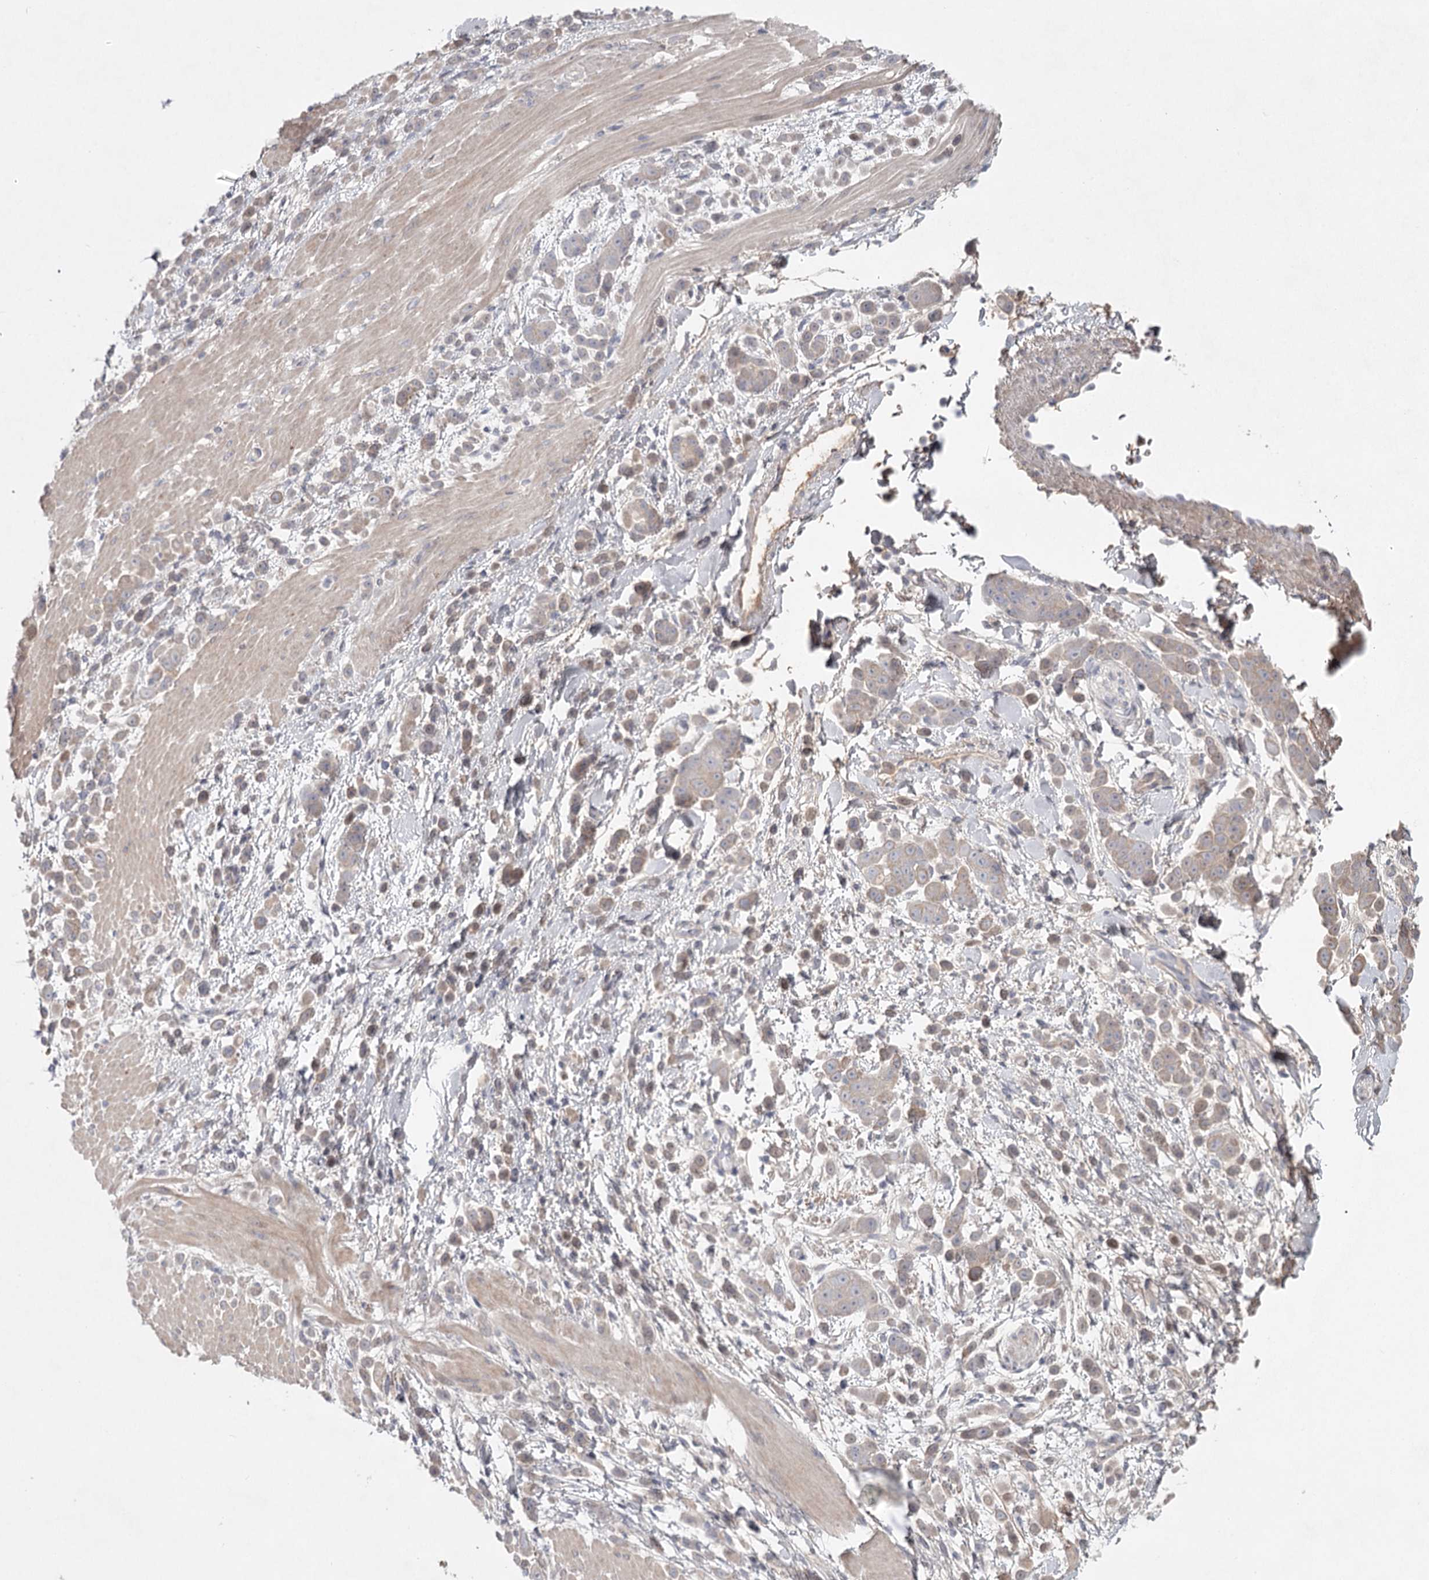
{"staining": {"intensity": "weak", "quantity": "25%-75%", "location": "cytoplasmic/membranous"}, "tissue": "pancreatic cancer", "cell_type": "Tumor cells", "image_type": "cancer", "snomed": [{"axis": "morphology", "description": "Normal tissue, NOS"}, {"axis": "morphology", "description": "Adenocarcinoma, NOS"}, {"axis": "topography", "description": "Pancreas"}], "caption": "An immunohistochemistry (IHC) image of neoplastic tissue is shown. Protein staining in brown labels weak cytoplasmic/membranous positivity in pancreatic adenocarcinoma within tumor cells.", "gene": "DHRS9", "patient": {"sex": "female", "age": 64}}